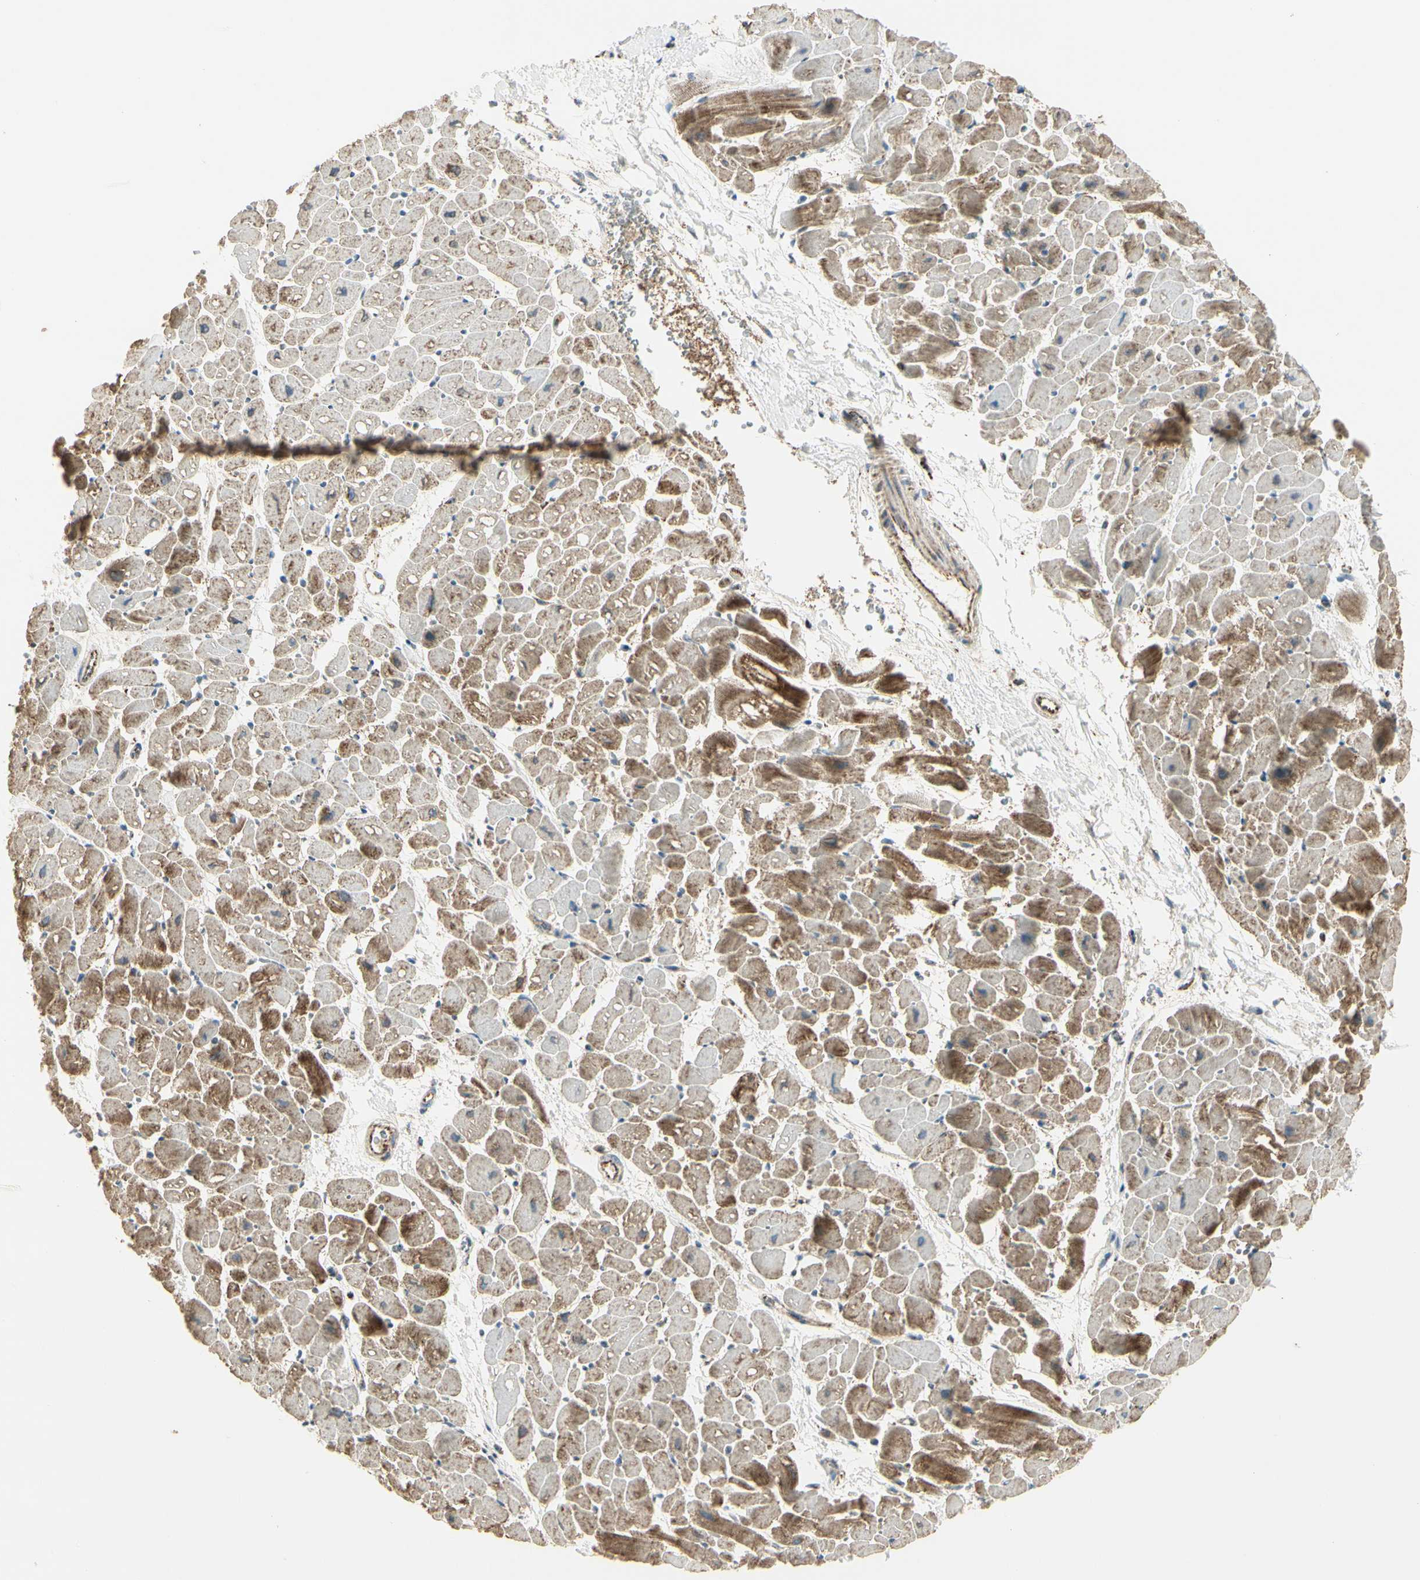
{"staining": {"intensity": "strong", "quantity": ">75%", "location": "cytoplasmic/membranous"}, "tissue": "heart muscle", "cell_type": "Cardiomyocytes", "image_type": "normal", "snomed": [{"axis": "morphology", "description": "Normal tissue, NOS"}, {"axis": "topography", "description": "Heart"}], "caption": "The immunohistochemical stain labels strong cytoplasmic/membranous staining in cardiomyocytes of benign heart muscle.", "gene": "ME2", "patient": {"sex": "male", "age": 45}}